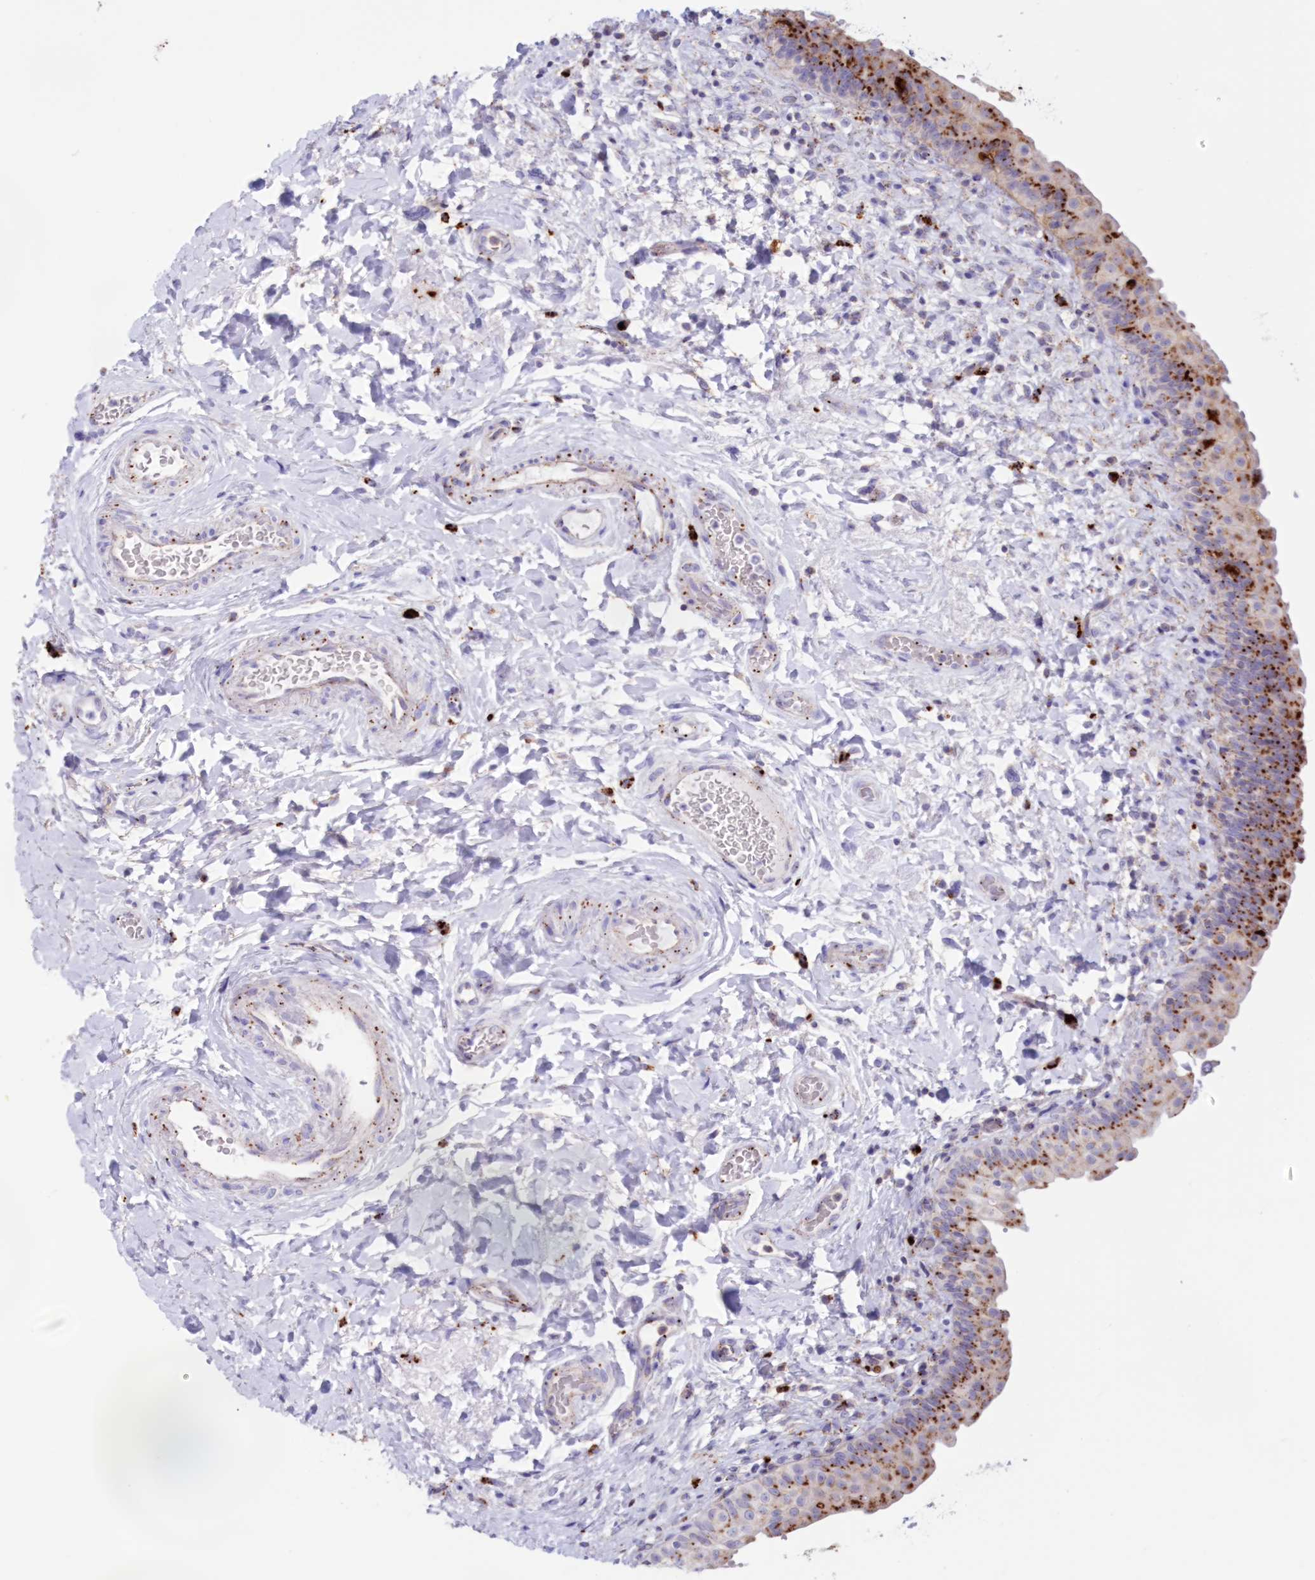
{"staining": {"intensity": "strong", "quantity": "25%-75%", "location": "cytoplasmic/membranous"}, "tissue": "urinary bladder", "cell_type": "Urothelial cells", "image_type": "normal", "snomed": [{"axis": "morphology", "description": "Normal tissue, NOS"}, {"axis": "topography", "description": "Urinary bladder"}], "caption": "A high-resolution histopathology image shows IHC staining of unremarkable urinary bladder, which exhibits strong cytoplasmic/membranous positivity in approximately 25%-75% of urothelial cells. The protein of interest is shown in brown color, while the nuclei are stained blue.", "gene": "TPP1", "patient": {"sex": "male", "age": 83}}